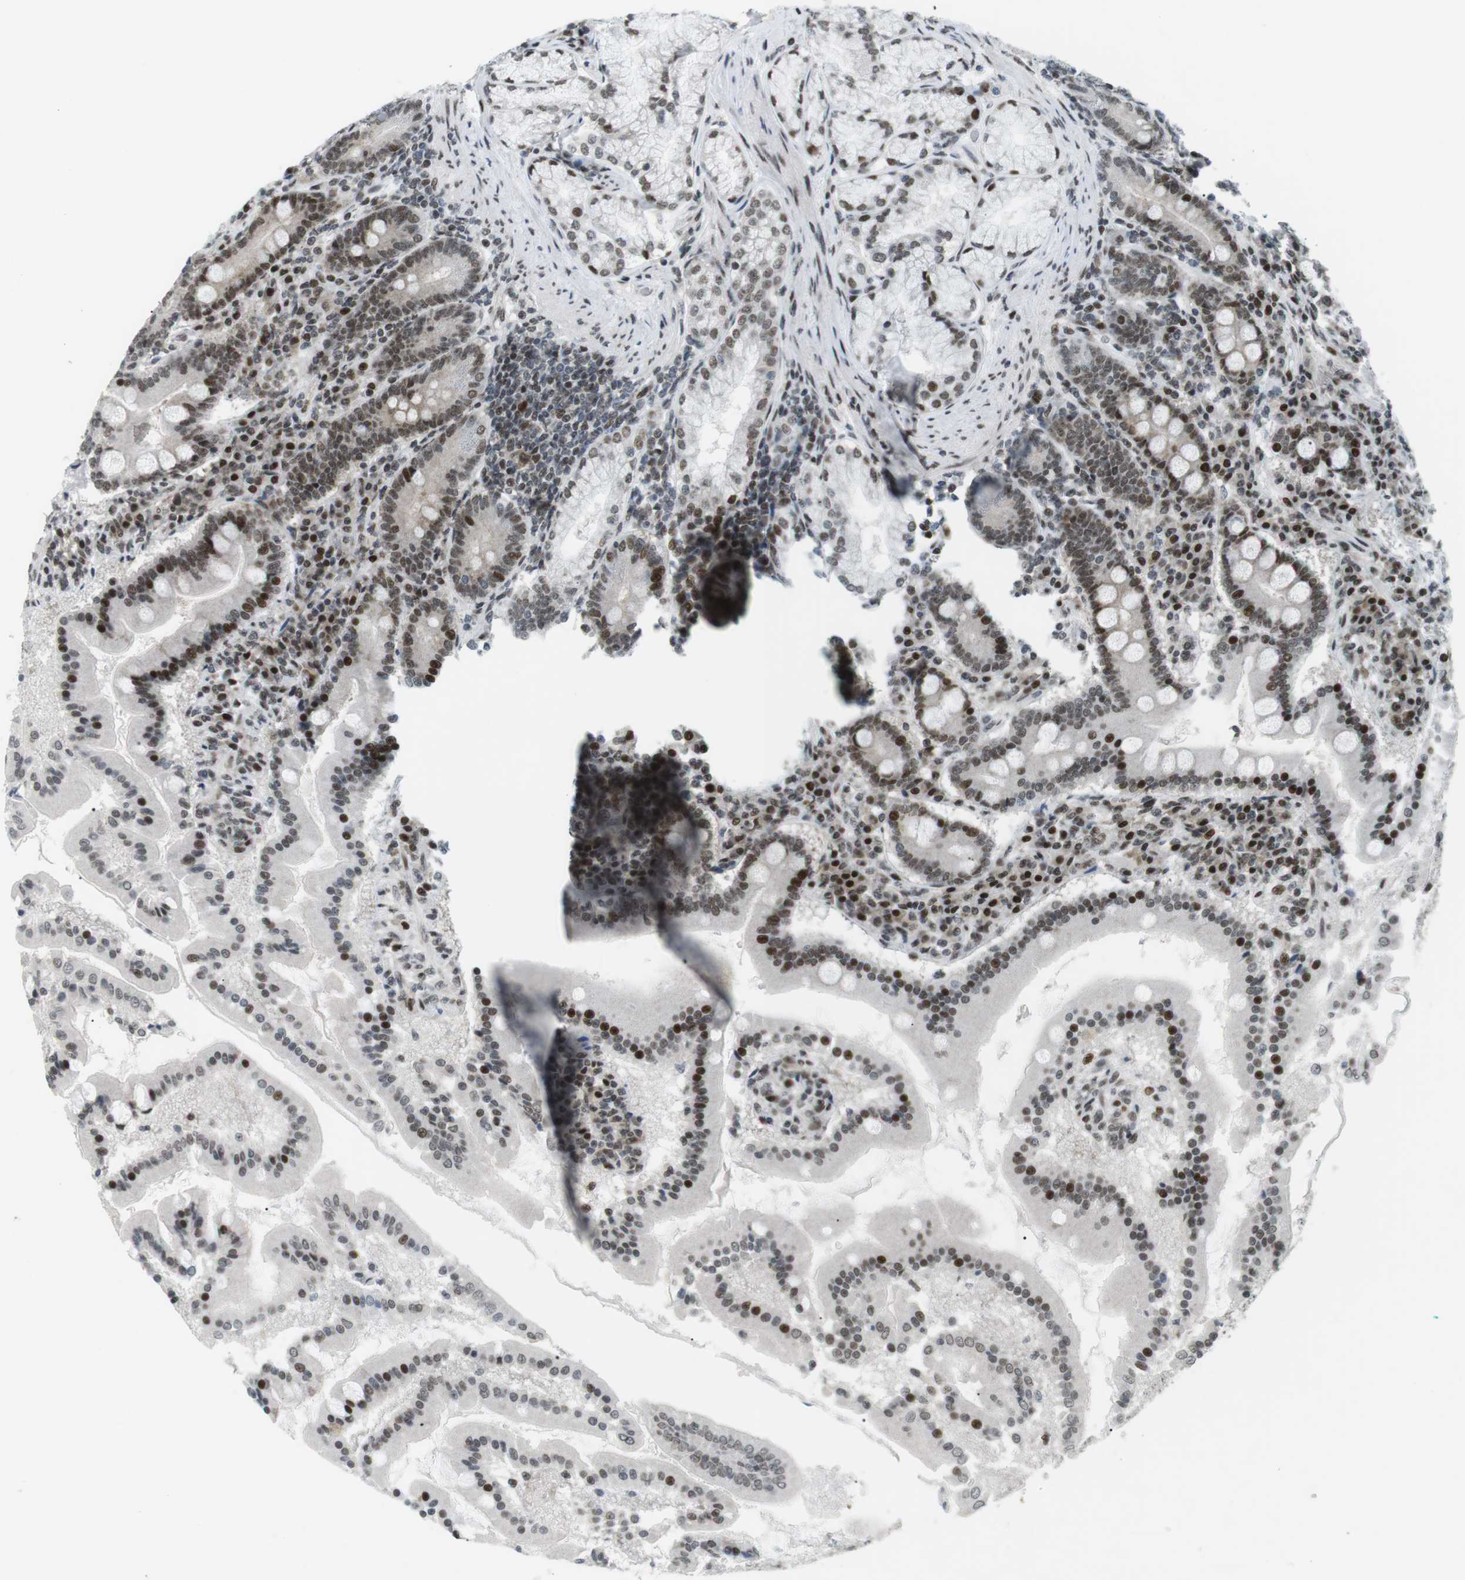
{"staining": {"intensity": "strong", "quantity": ">75%", "location": "cytoplasmic/membranous,nuclear"}, "tissue": "duodenum", "cell_type": "Glandular cells", "image_type": "normal", "snomed": [{"axis": "morphology", "description": "Normal tissue, NOS"}, {"axis": "topography", "description": "Duodenum"}], "caption": "Immunohistochemistry (IHC) of normal human duodenum exhibits high levels of strong cytoplasmic/membranous,nuclear staining in about >75% of glandular cells.", "gene": "CDC27", "patient": {"sex": "male", "age": 50}}